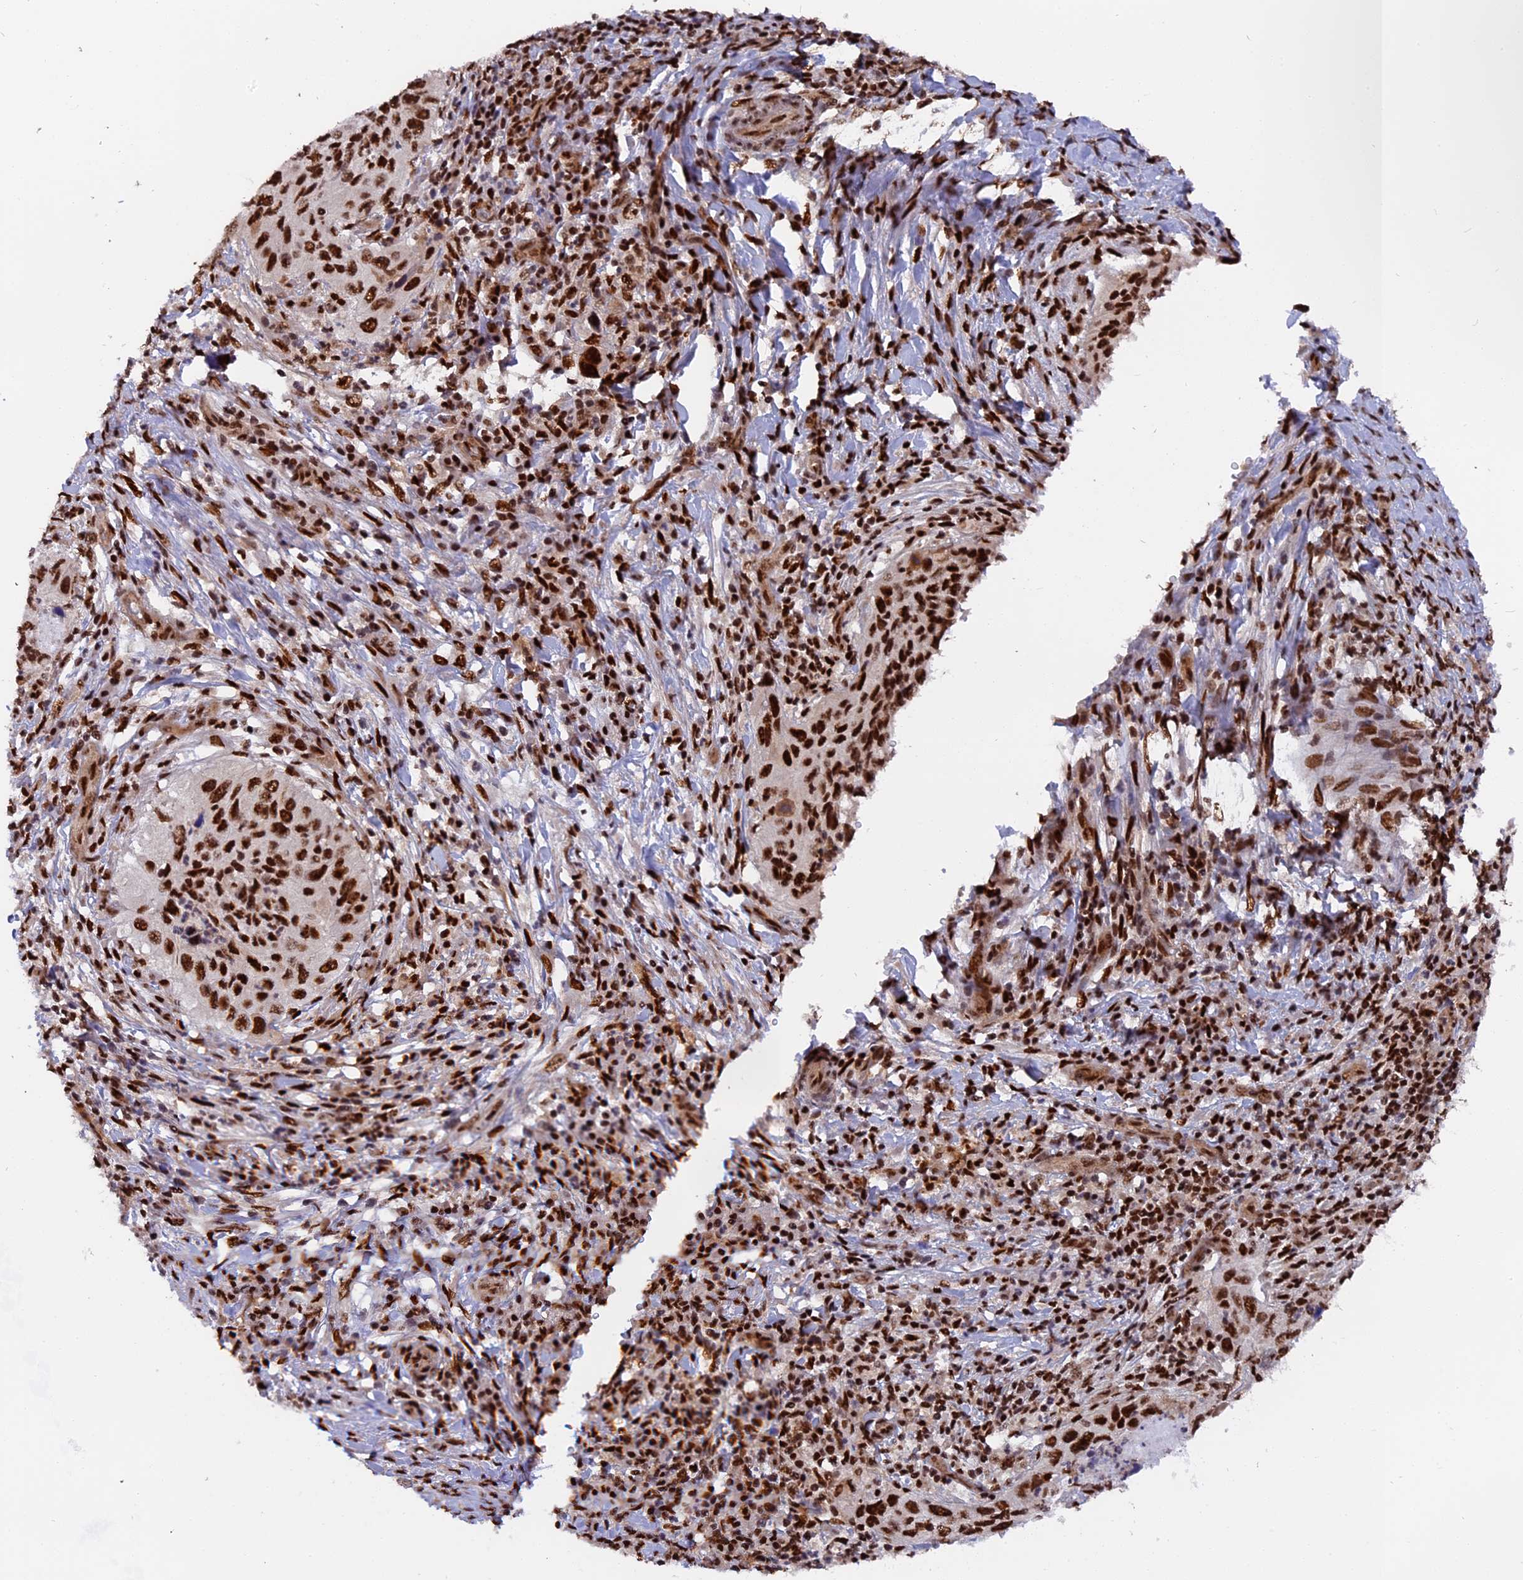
{"staining": {"intensity": "strong", "quantity": ">75%", "location": "nuclear"}, "tissue": "cervical cancer", "cell_type": "Tumor cells", "image_type": "cancer", "snomed": [{"axis": "morphology", "description": "Squamous cell carcinoma, NOS"}, {"axis": "topography", "description": "Cervix"}], "caption": "This histopathology image demonstrates IHC staining of cervical cancer (squamous cell carcinoma), with high strong nuclear staining in approximately >75% of tumor cells.", "gene": "RAMAC", "patient": {"sex": "female", "age": 38}}